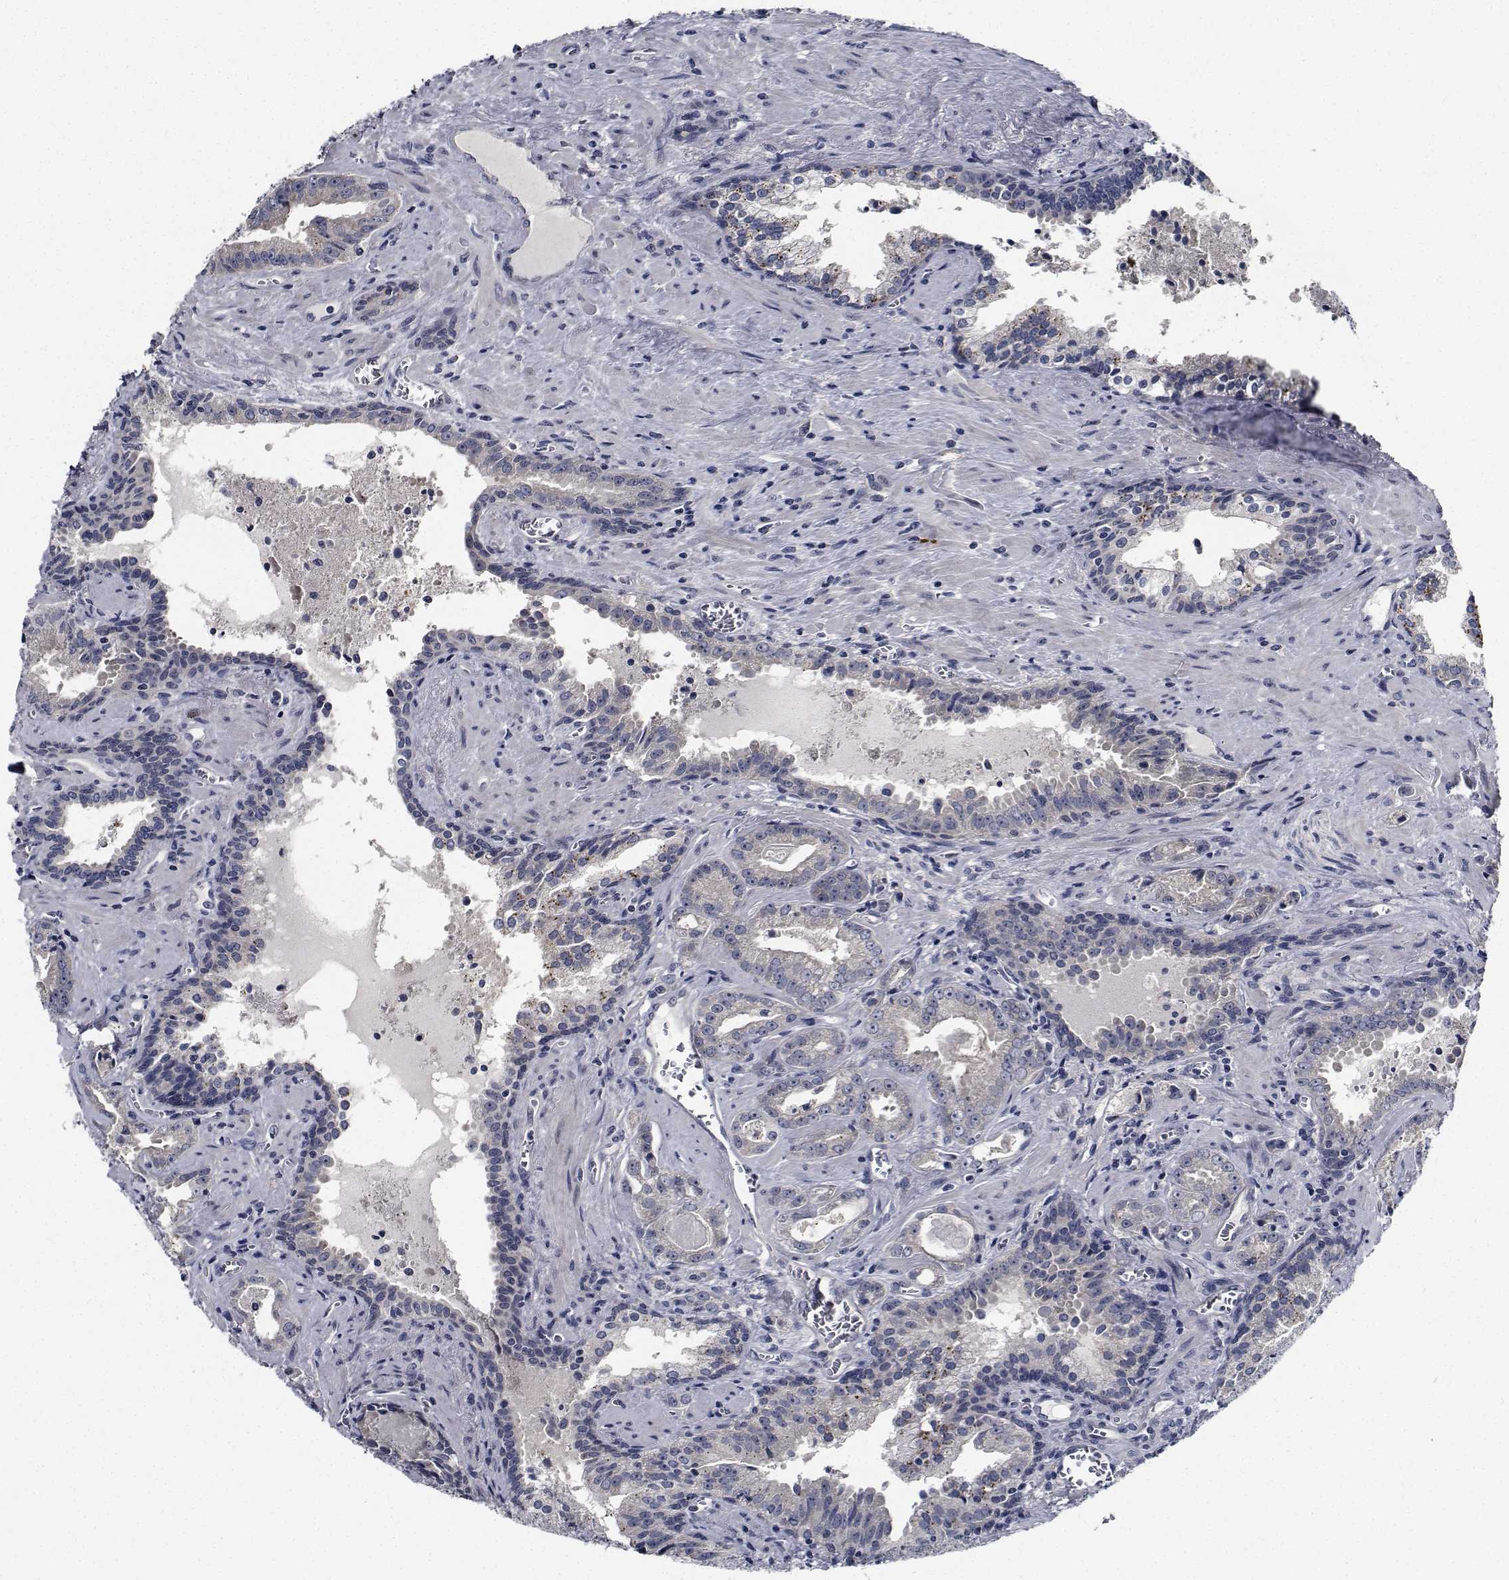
{"staining": {"intensity": "negative", "quantity": "none", "location": "none"}, "tissue": "prostate cancer", "cell_type": "Tumor cells", "image_type": "cancer", "snomed": [{"axis": "morphology", "description": "Adenocarcinoma, High grade"}, {"axis": "topography", "description": "Prostate"}], "caption": "DAB (3,3'-diaminobenzidine) immunohistochemical staining of prostate cancer exhibits no significant expression in tumor cells. (Stains: DAB IHC with hematoxylin counter stain, Microscopy: brightfield microscopy at high magnification).", "gene": "NVL", "patient": {"sex": "male", "age": 68}}